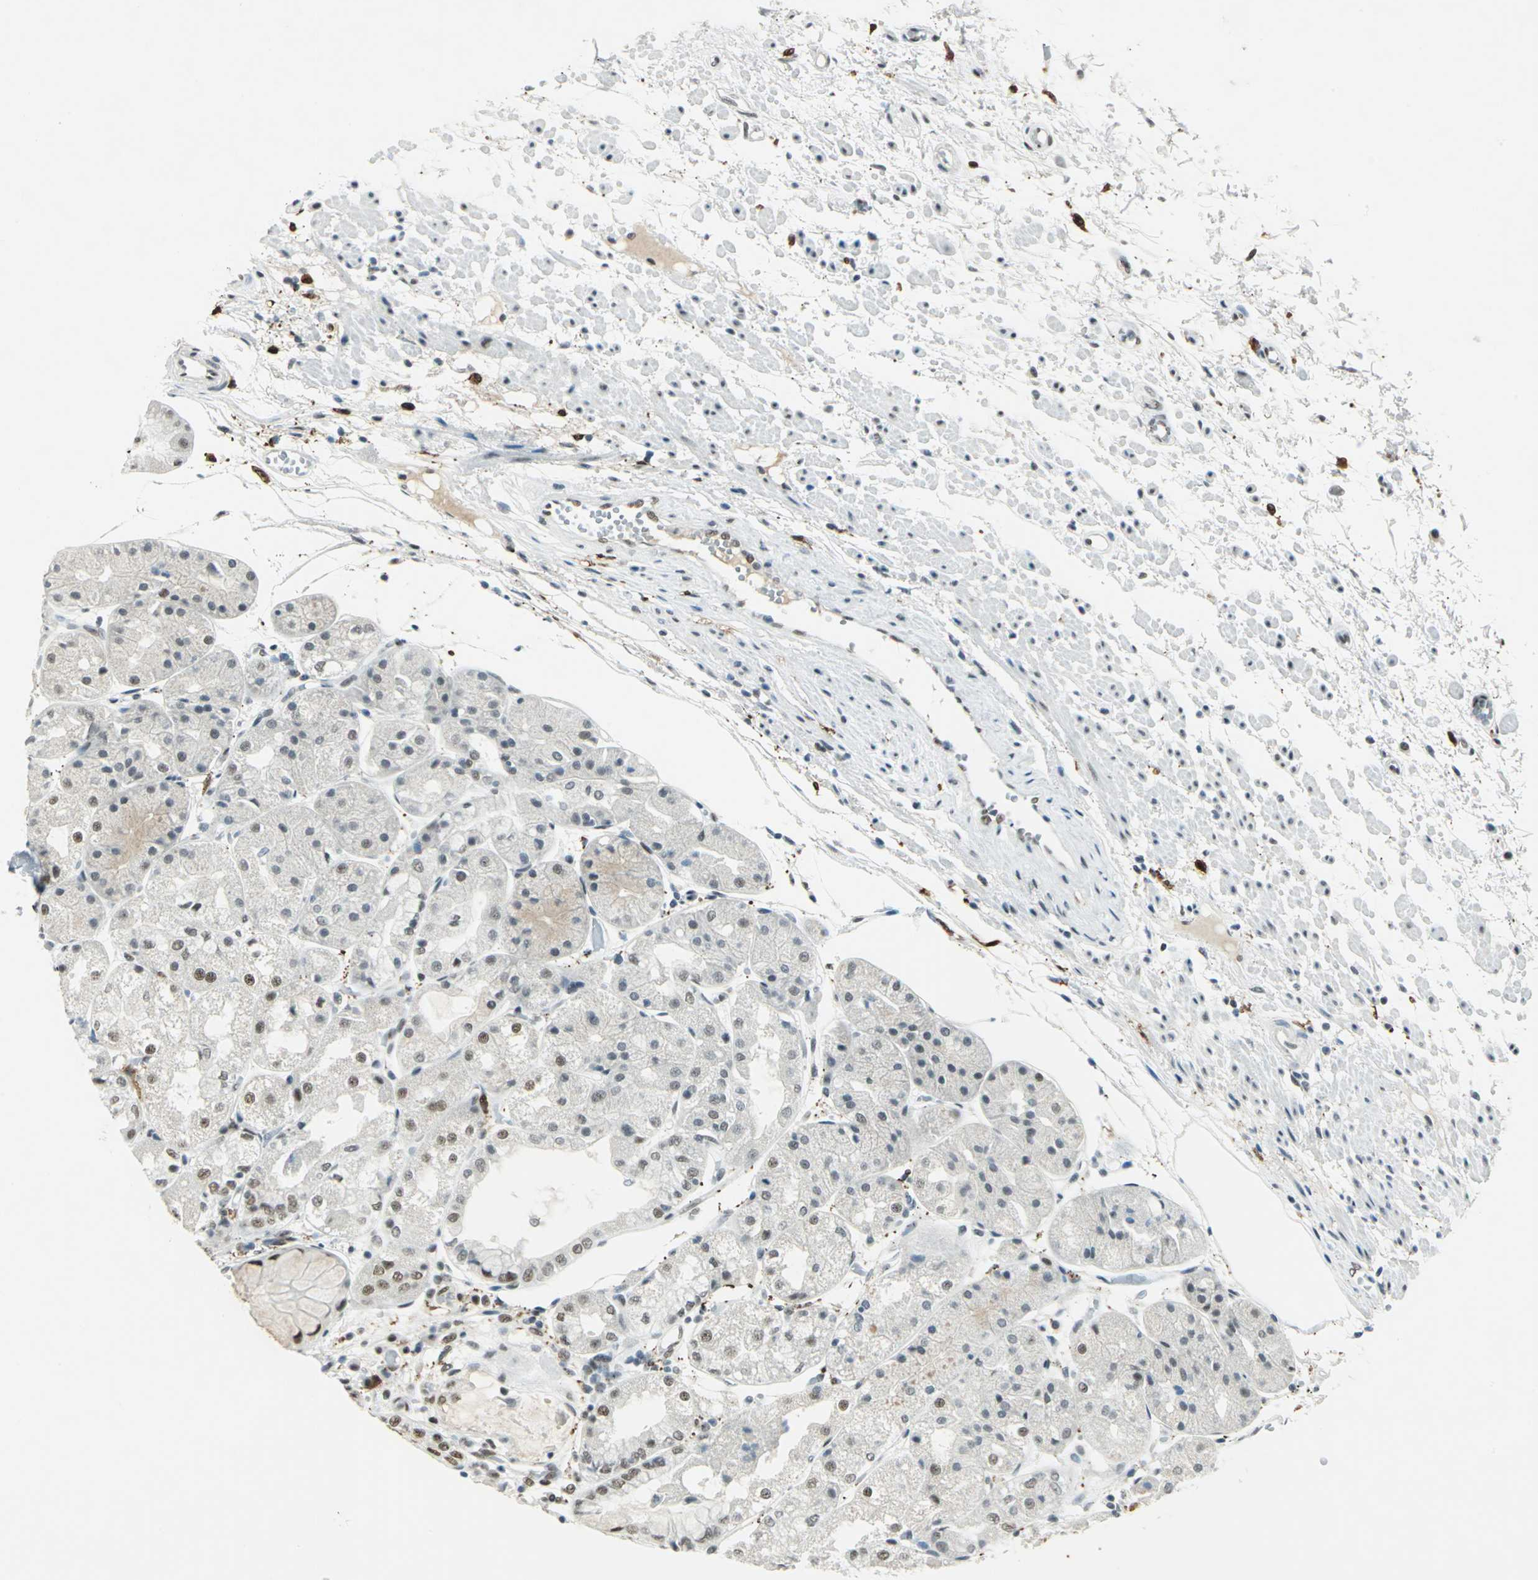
{"staining": {"intensity": "moderate", "quantity": "<25%", "location": "nuclear"}, "tissue": "stomach", "cell_type": "Glandular cells", "image_type": "normal", "snomed": [{"axis": "morphology", "description": "Normal tissue, NOS"}, {"axis": "topography", "description": "Stomach, upper"}], "caption": "A low amount of moderate nuclear staining is appreciated in approximately <25% of glandular cells in normal stomach. (DAB IHC with brightfield microscopy, high magnification).", "gene": "MTMR10", "patient": {"sex": "male", "age": 72}}